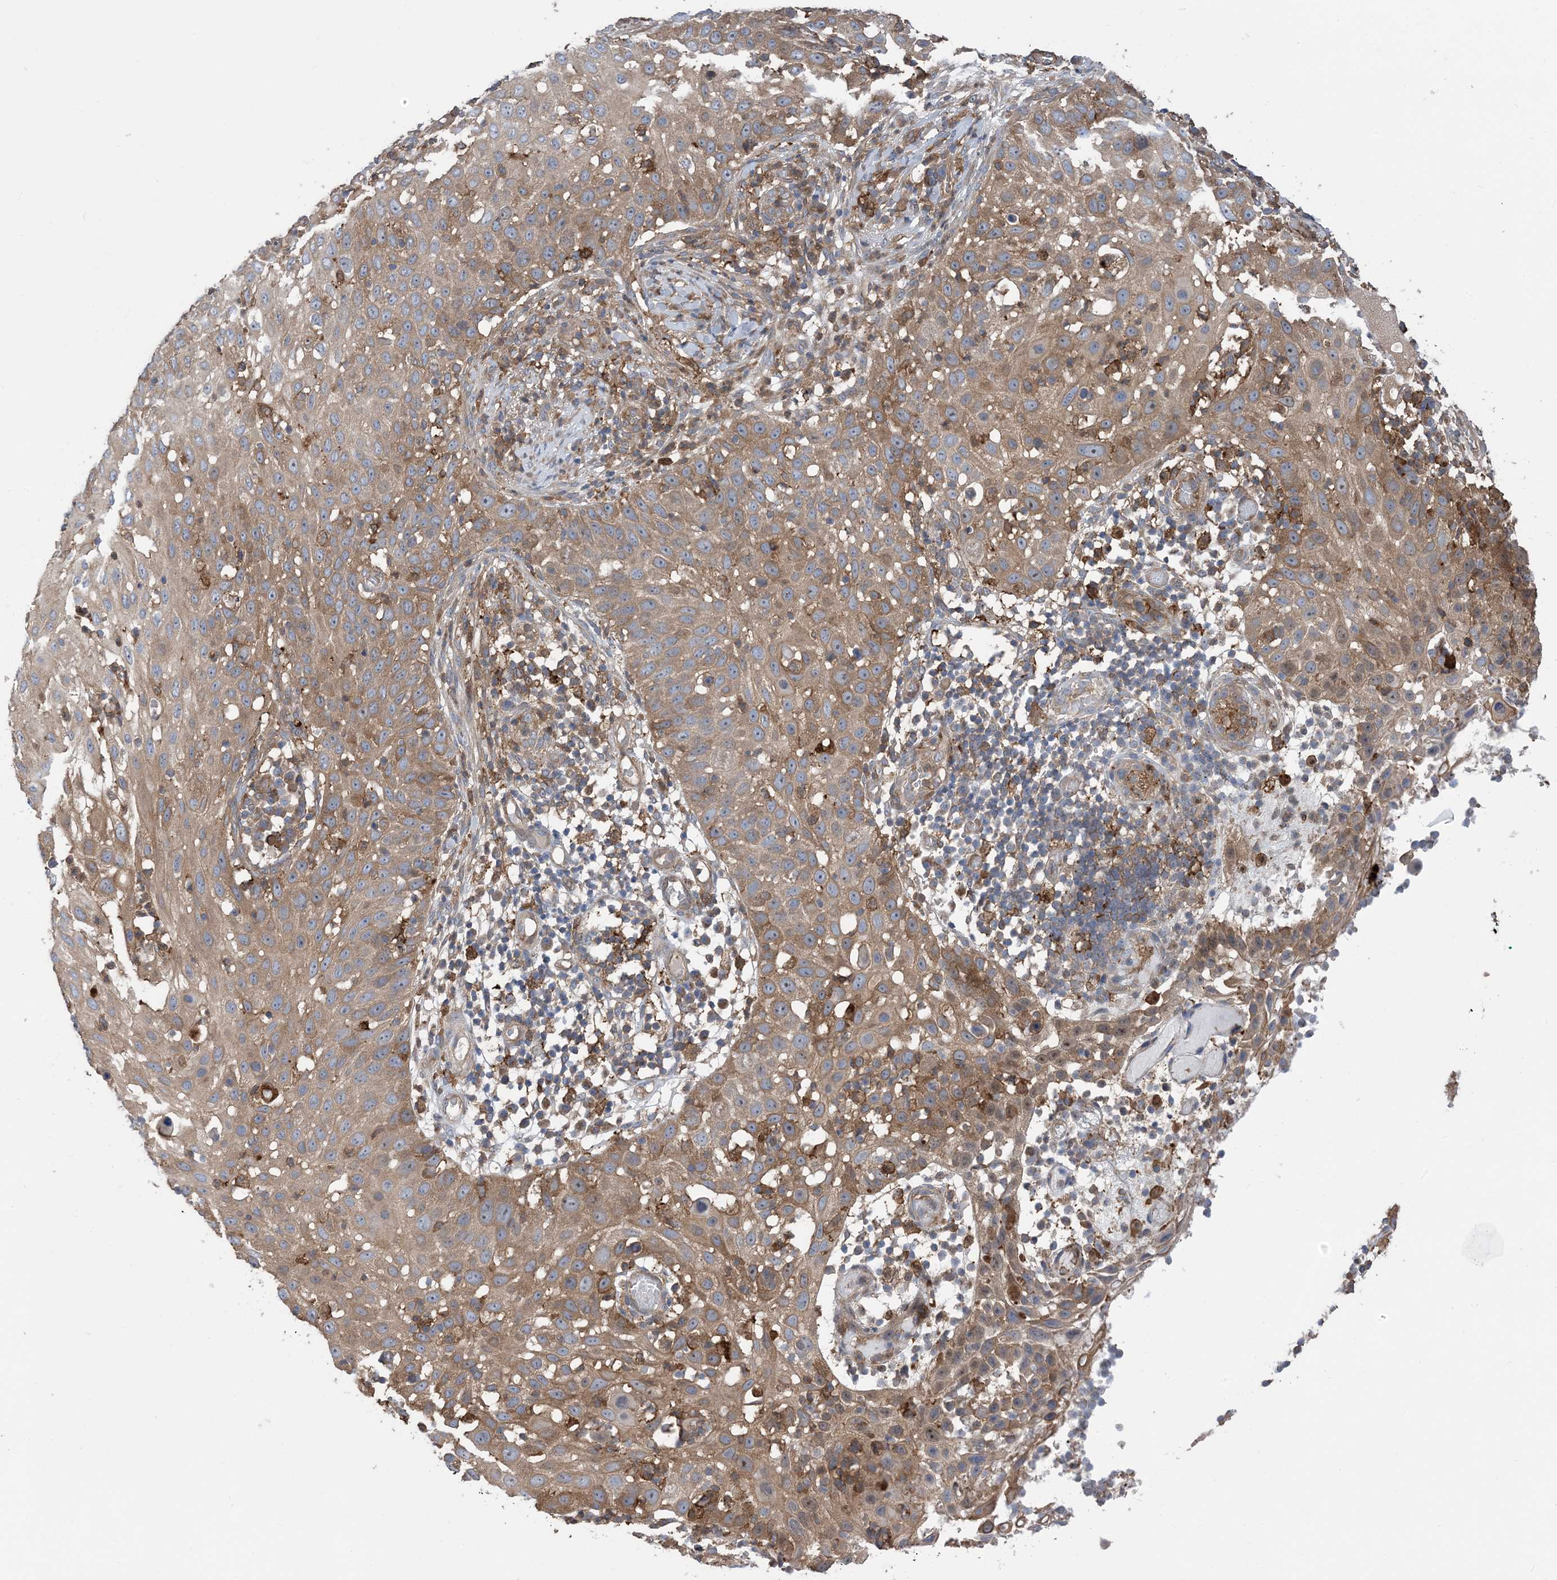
{"staining": {"intensity": "moderate", "quantity": ">75%", "location": "cytoplasmic/membranous"}, "tissue": "skin cancer", "cell_type": "Tumor cells", "image_type": "cancer", "snomed": [{"axis": "morphology", "description": "Squamous cell carcinoma, NOS"}, {"axis": "topography", "description": "Skin"}], "caption": "The immunohistochemical stain shows moderate cytoplasmic/membranous positivity in tumor cells of squamous cell carcinoma (skin) tissue. The staining is performed using DAB (3,3'-diaminobenzidine) brown chromogen to label protein expression. The nuclei are counter-stained blue using hematoxylin.", "gene": "HS1BP3", "patient": {"sex": "female", "age": 44}}